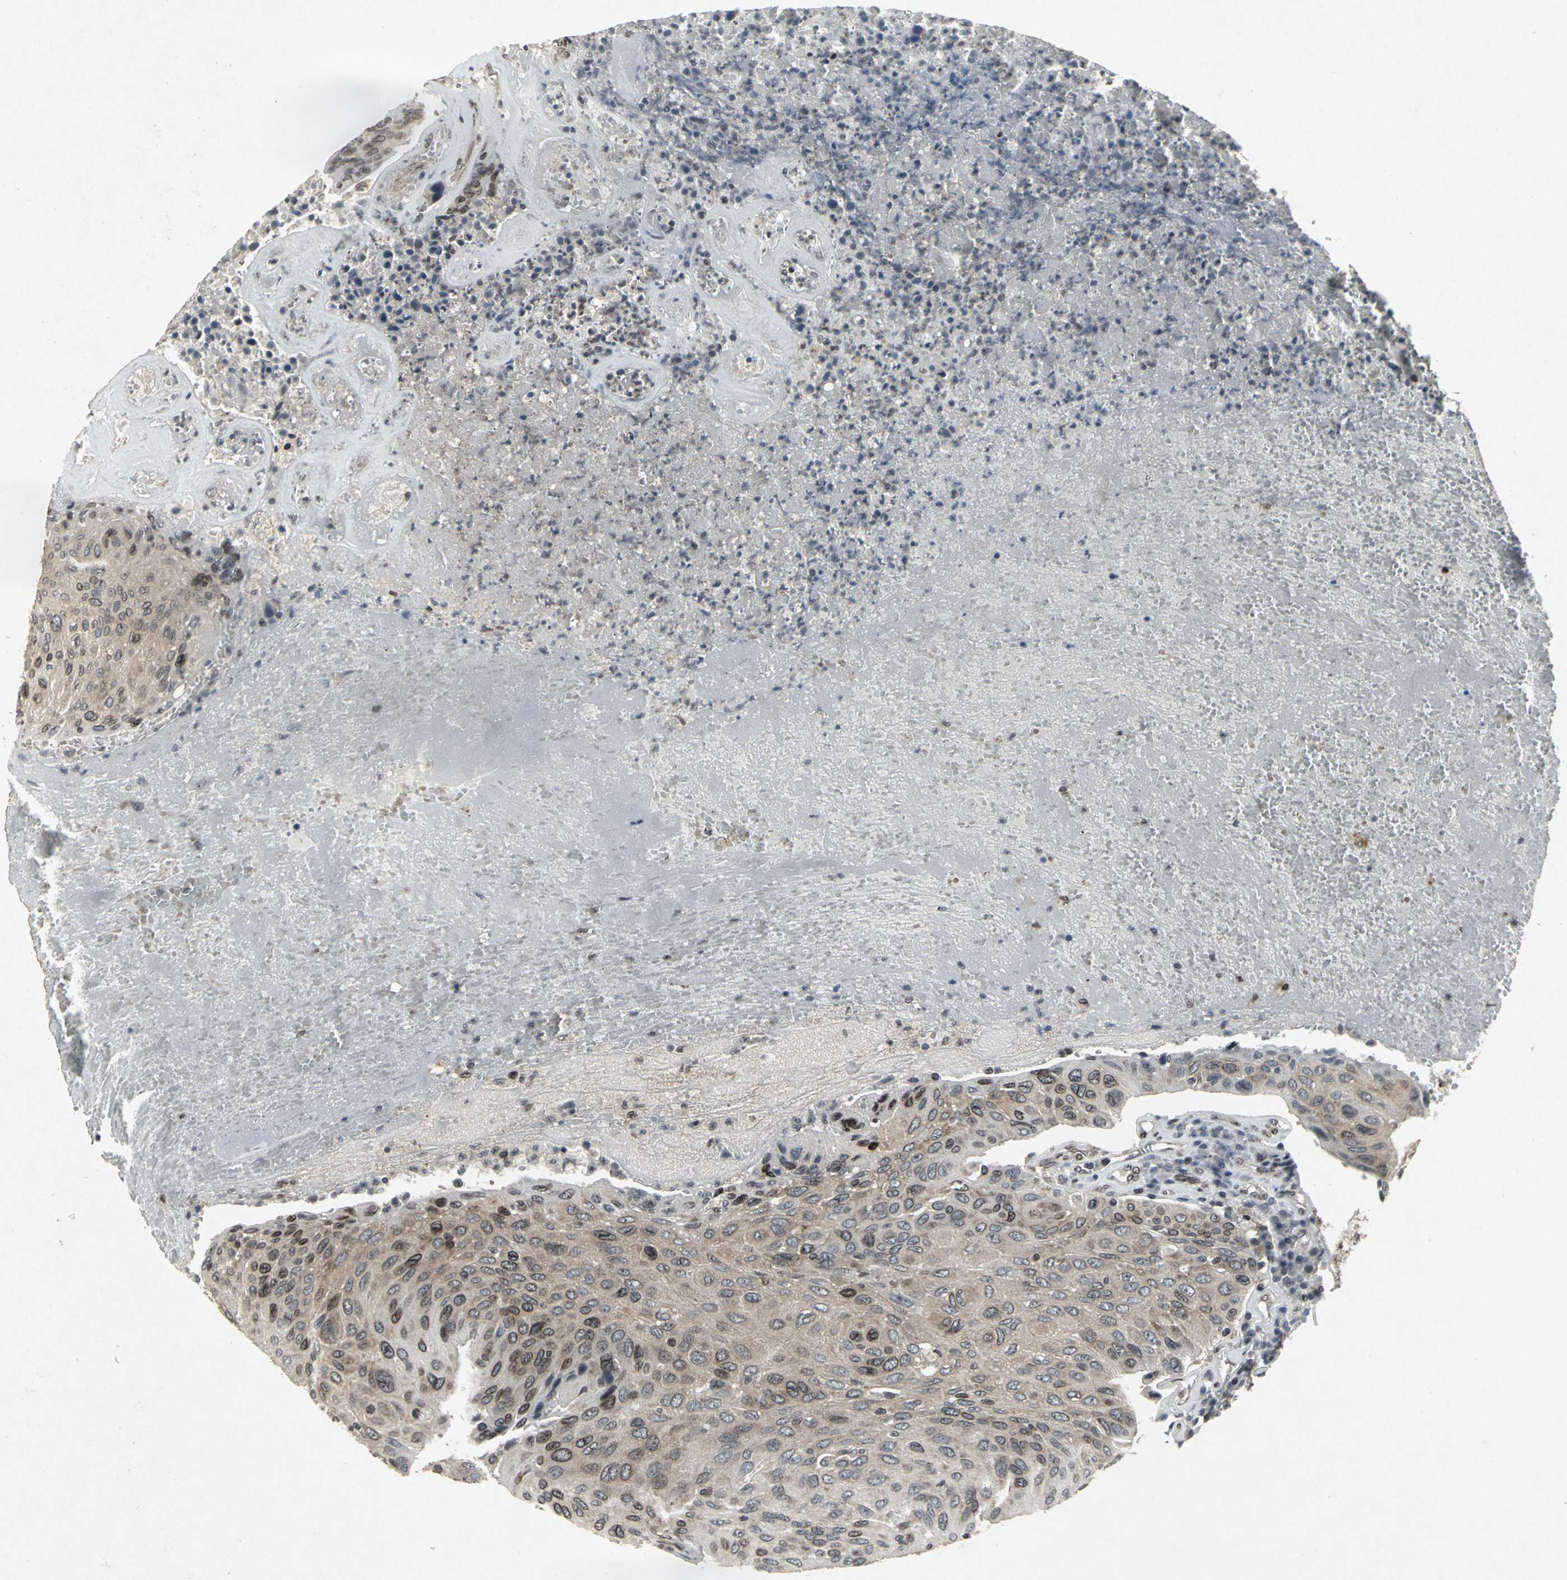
{"staining": {"intensity": "strong", "quantity": "25%-75%", "location": "cytoplasmic/membranous,nuclear"}, "tissue": "urothelial cancer", "cell_type": "Tumor cells", "image_type": "cancer", "snomed": [{"axis": "morphology", "description": "Urothelial carcinoma, High grade"}, {"axis": "topography", "description": "Urinary bladder"}], "caption": "Immunohistochemical staining of high-grade urothelial carcinoma demonstrates high levels of strong cytoplasmic/membranous and nuclear protein positivity in about 25%-75% of tumor cells.", "gene": "SH2B3", "patient": {"sex": "male", "age": 66}}